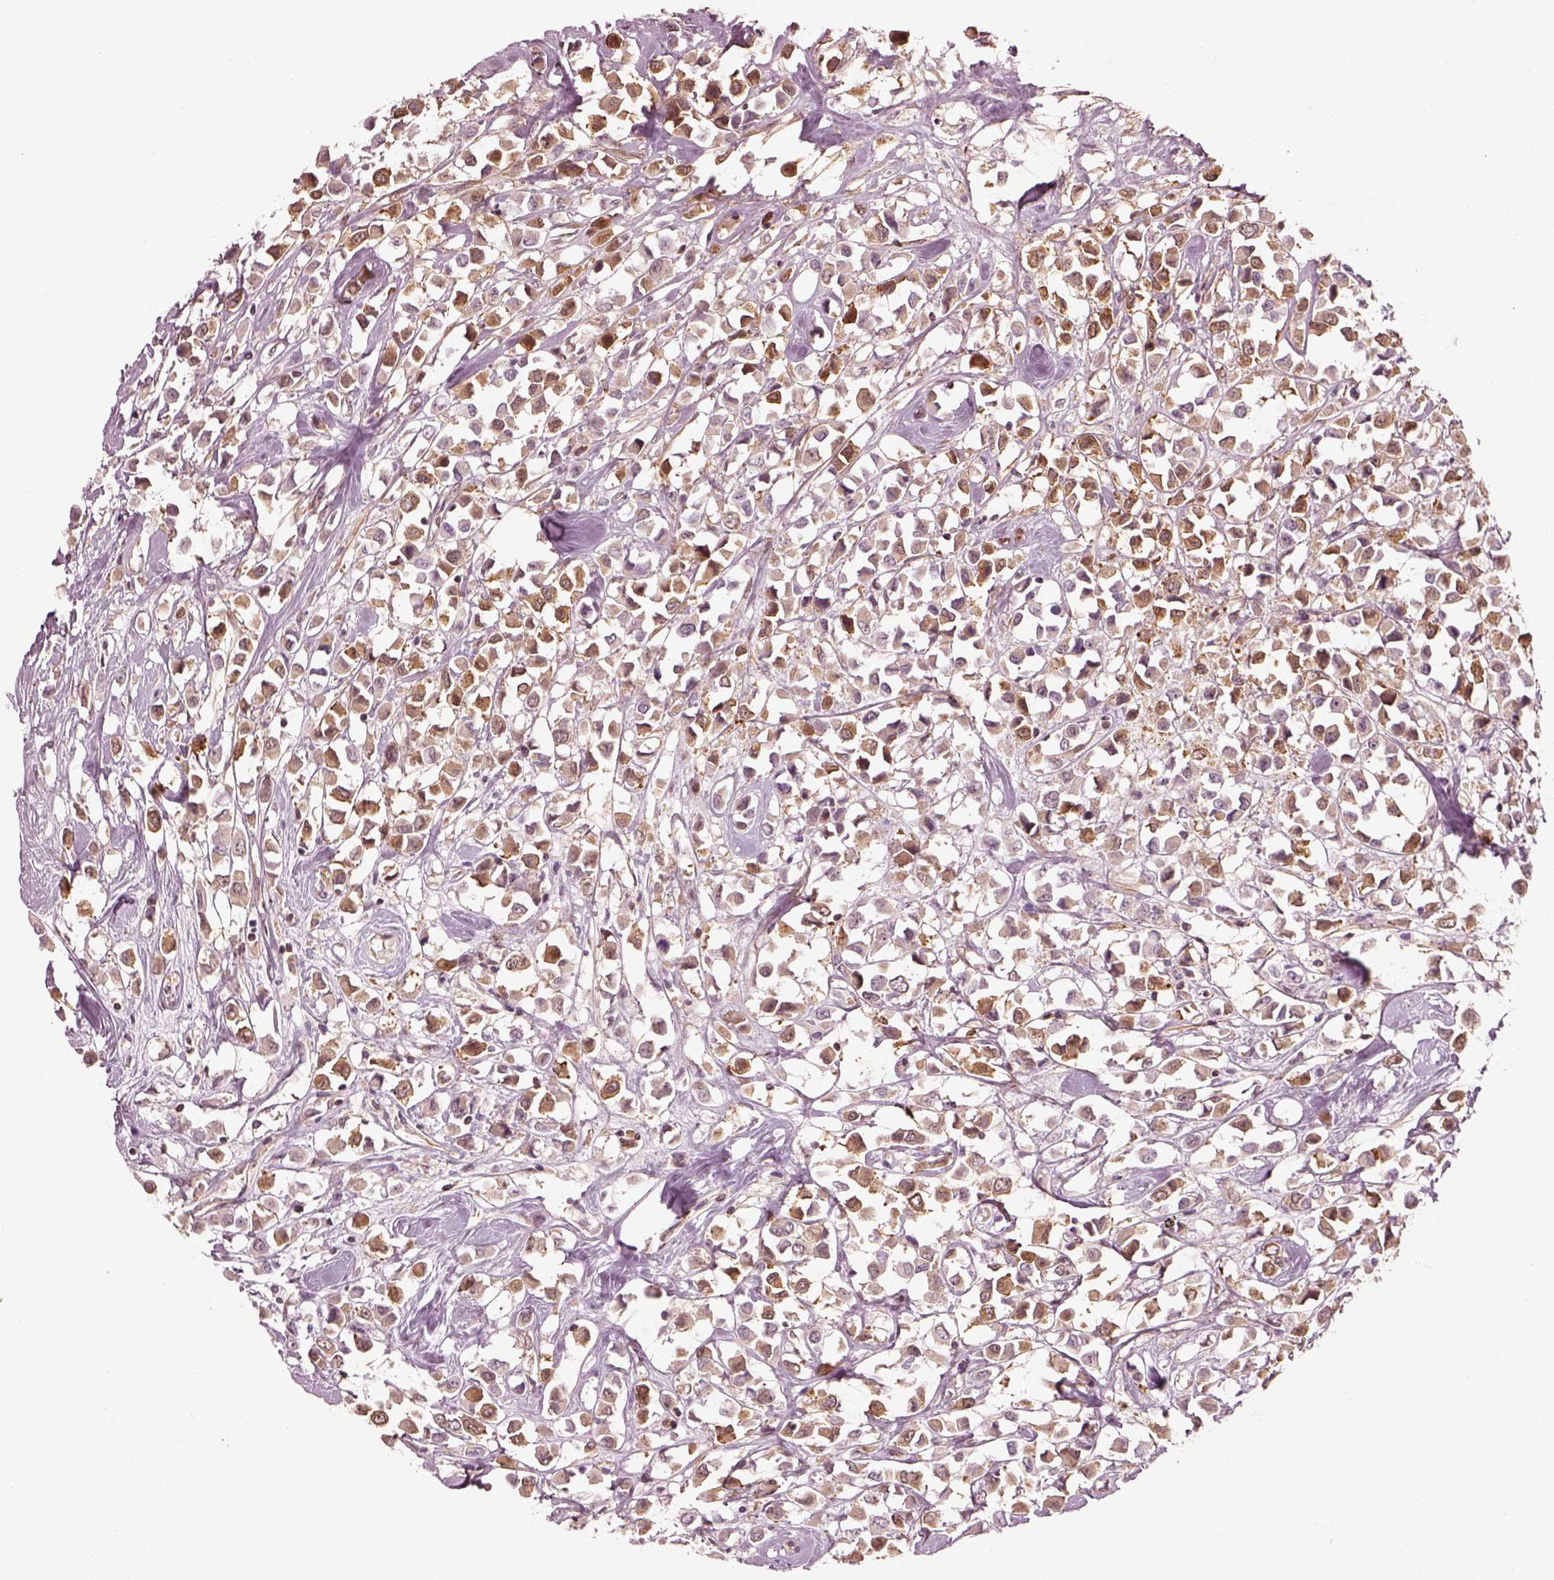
{"staining": {"intensity": "moderate", "quantity": "25%-75%", "location": "cytoplasmic/membranous"}, "tissue": "breast cancer", "cell_type": "Tumor cells", "image_type": "cancer", "snomed": [{"axis": "morphology", "description": "Duct carcinoma"}, {"axis": "topography", "description": "Breast"}], "caption": "A medium amount of moderate cytoplasmic/membranous expression is identified in approximately 25%-75% of tumor cells in breast invasive ductal carcinoma tissue. The staining was performed using DAB (3,3'-diaminobenzidine), with brown indicating positive protein expression. Nuclei are stained blue with hematoxylin.", "gene": "LSM14A", "patient": {"sex": "female", "age": 61}}